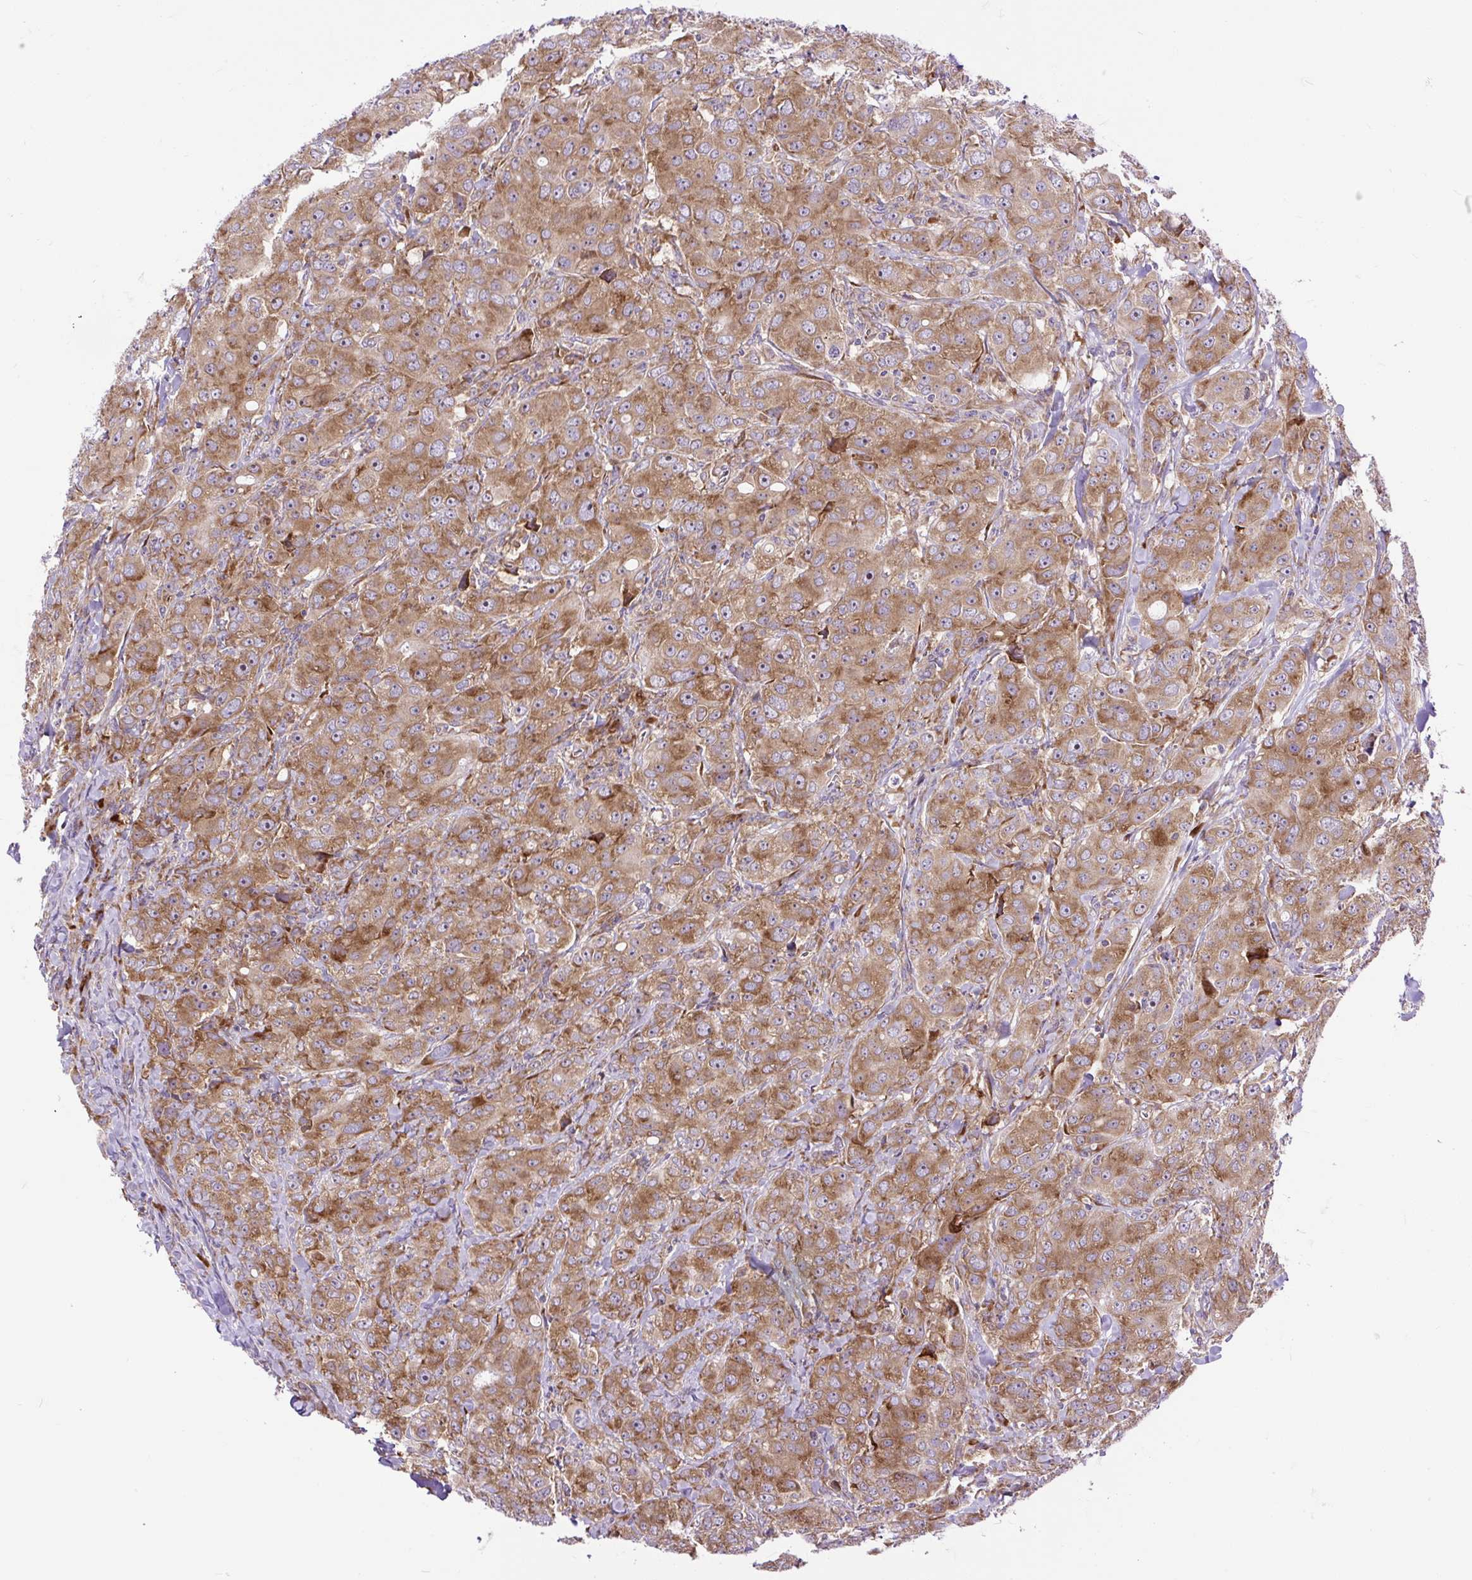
{"staining": {"intensity": "moderate", "quantity": ">75%", "location": "cytoplasmic/membranous"}, "tissue": "breast cancer", "cell_type": "Tumor cells", "image_type": "cancer", "snomed": [{"axis": "morphology", "description": "Duct carcinoma"}, {"axis": "topography", "description": "Breast"}], "caption": "Breast cancer (infiltrating ductal carcinoma) stained for a protein reveals moderate cytoplasmic/membranous positivity in tumor cells.", "gene": "RPS5", "patient": {"sex": "female", "age": 43}}